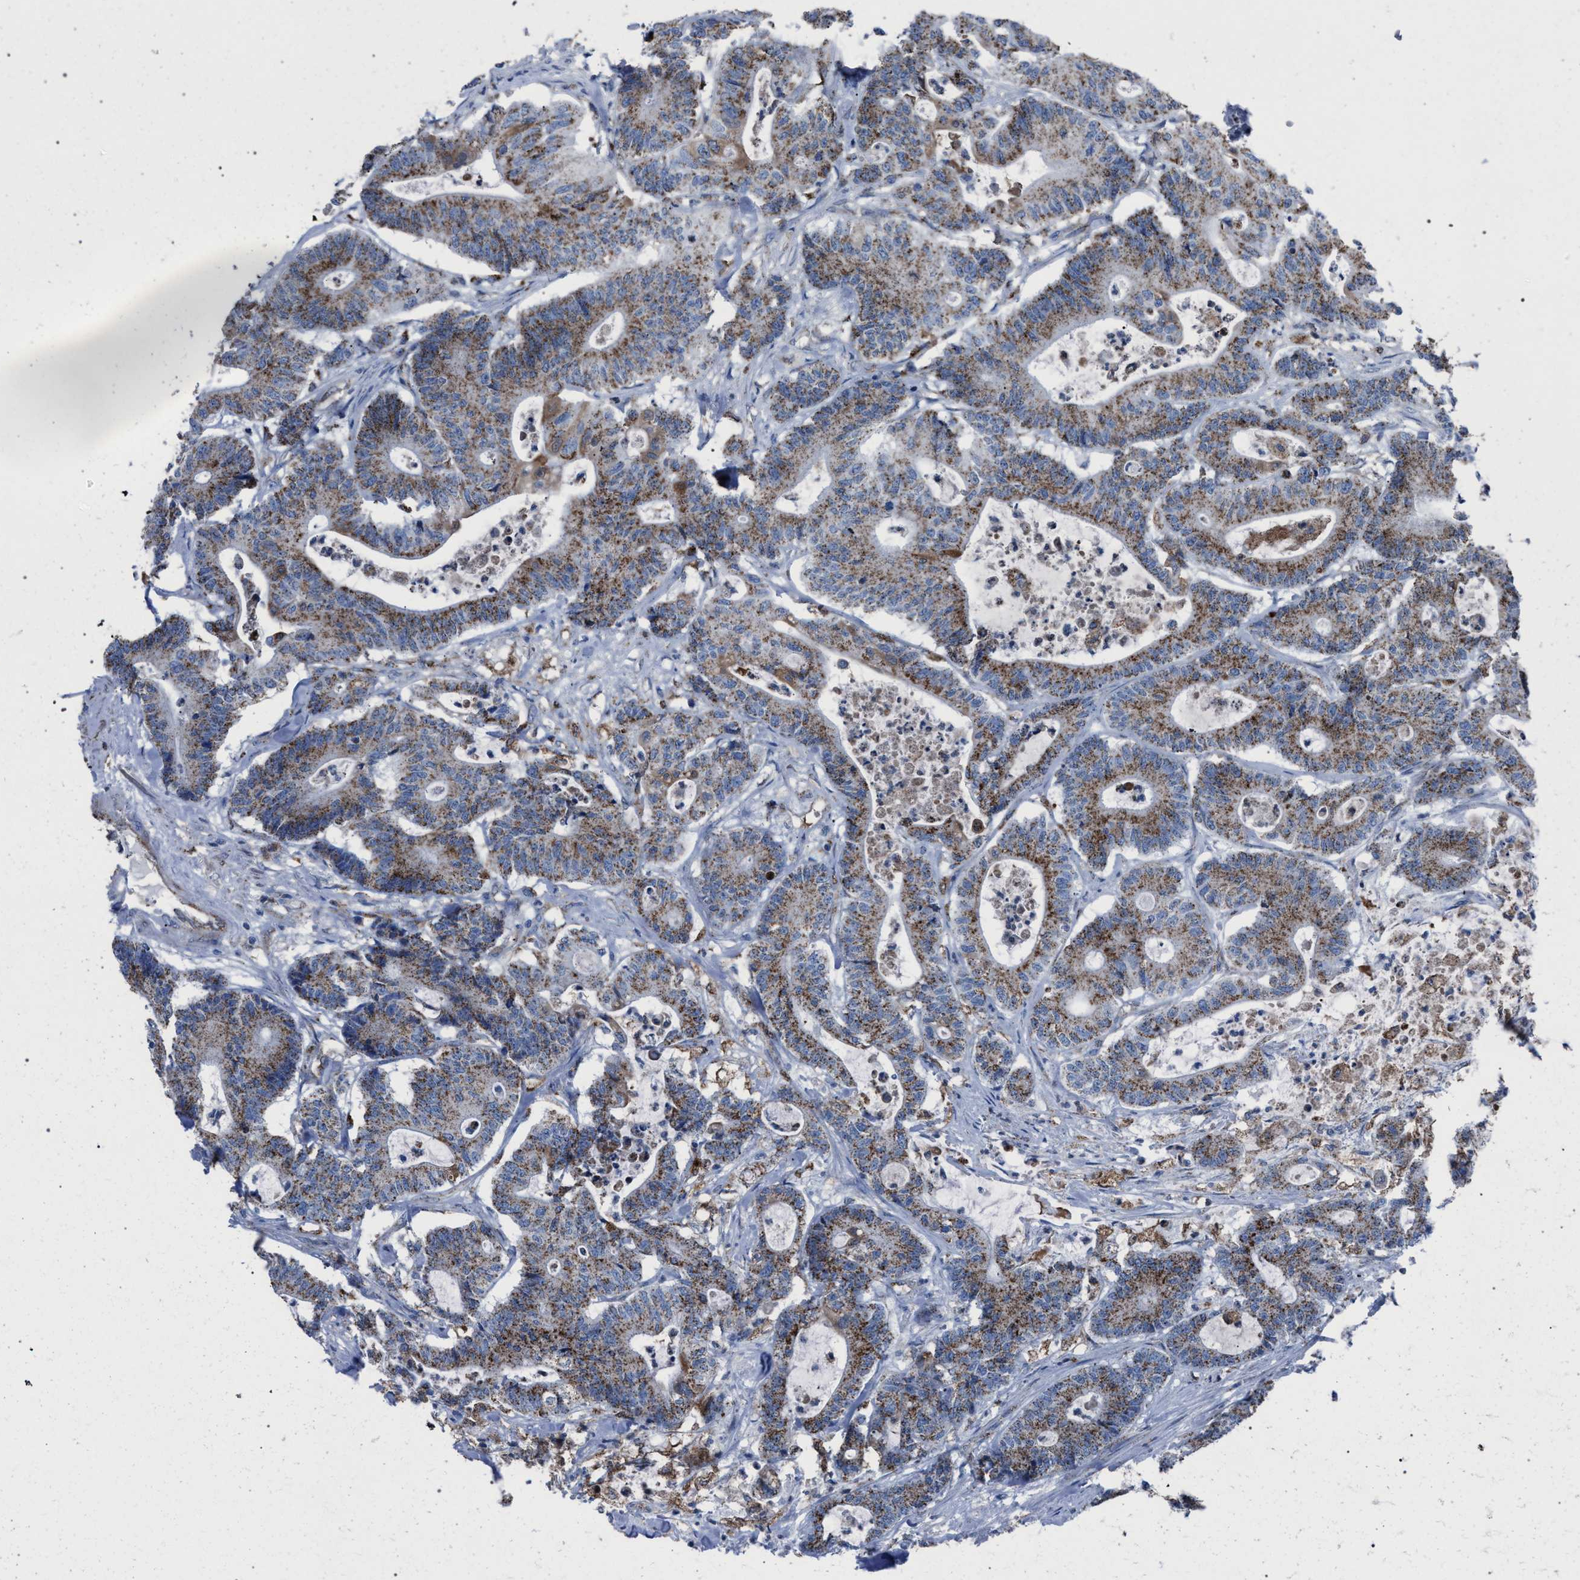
{"staining": {"intensity": "moderate", "quantity": ">75%", "location": "cytoplasmic/membranous"}, "tissue": "colorectal cancer", "cell_type": "Tumor cells", "image_type": "cancer", "snomed": [{"axis": "morphology", "description": "Adenocarcinoma, NOS"}, {"axis": "topography", "description": "Colon"}], "caption": "This is an image of IHC staining of colorectal cancer (adenocarcinoma), which shows moderate positivity in the cytoplasmic/membranous of tumor cells.", "gene": "HSD17B4", "patient": {"sex": "female", "age": 84}}